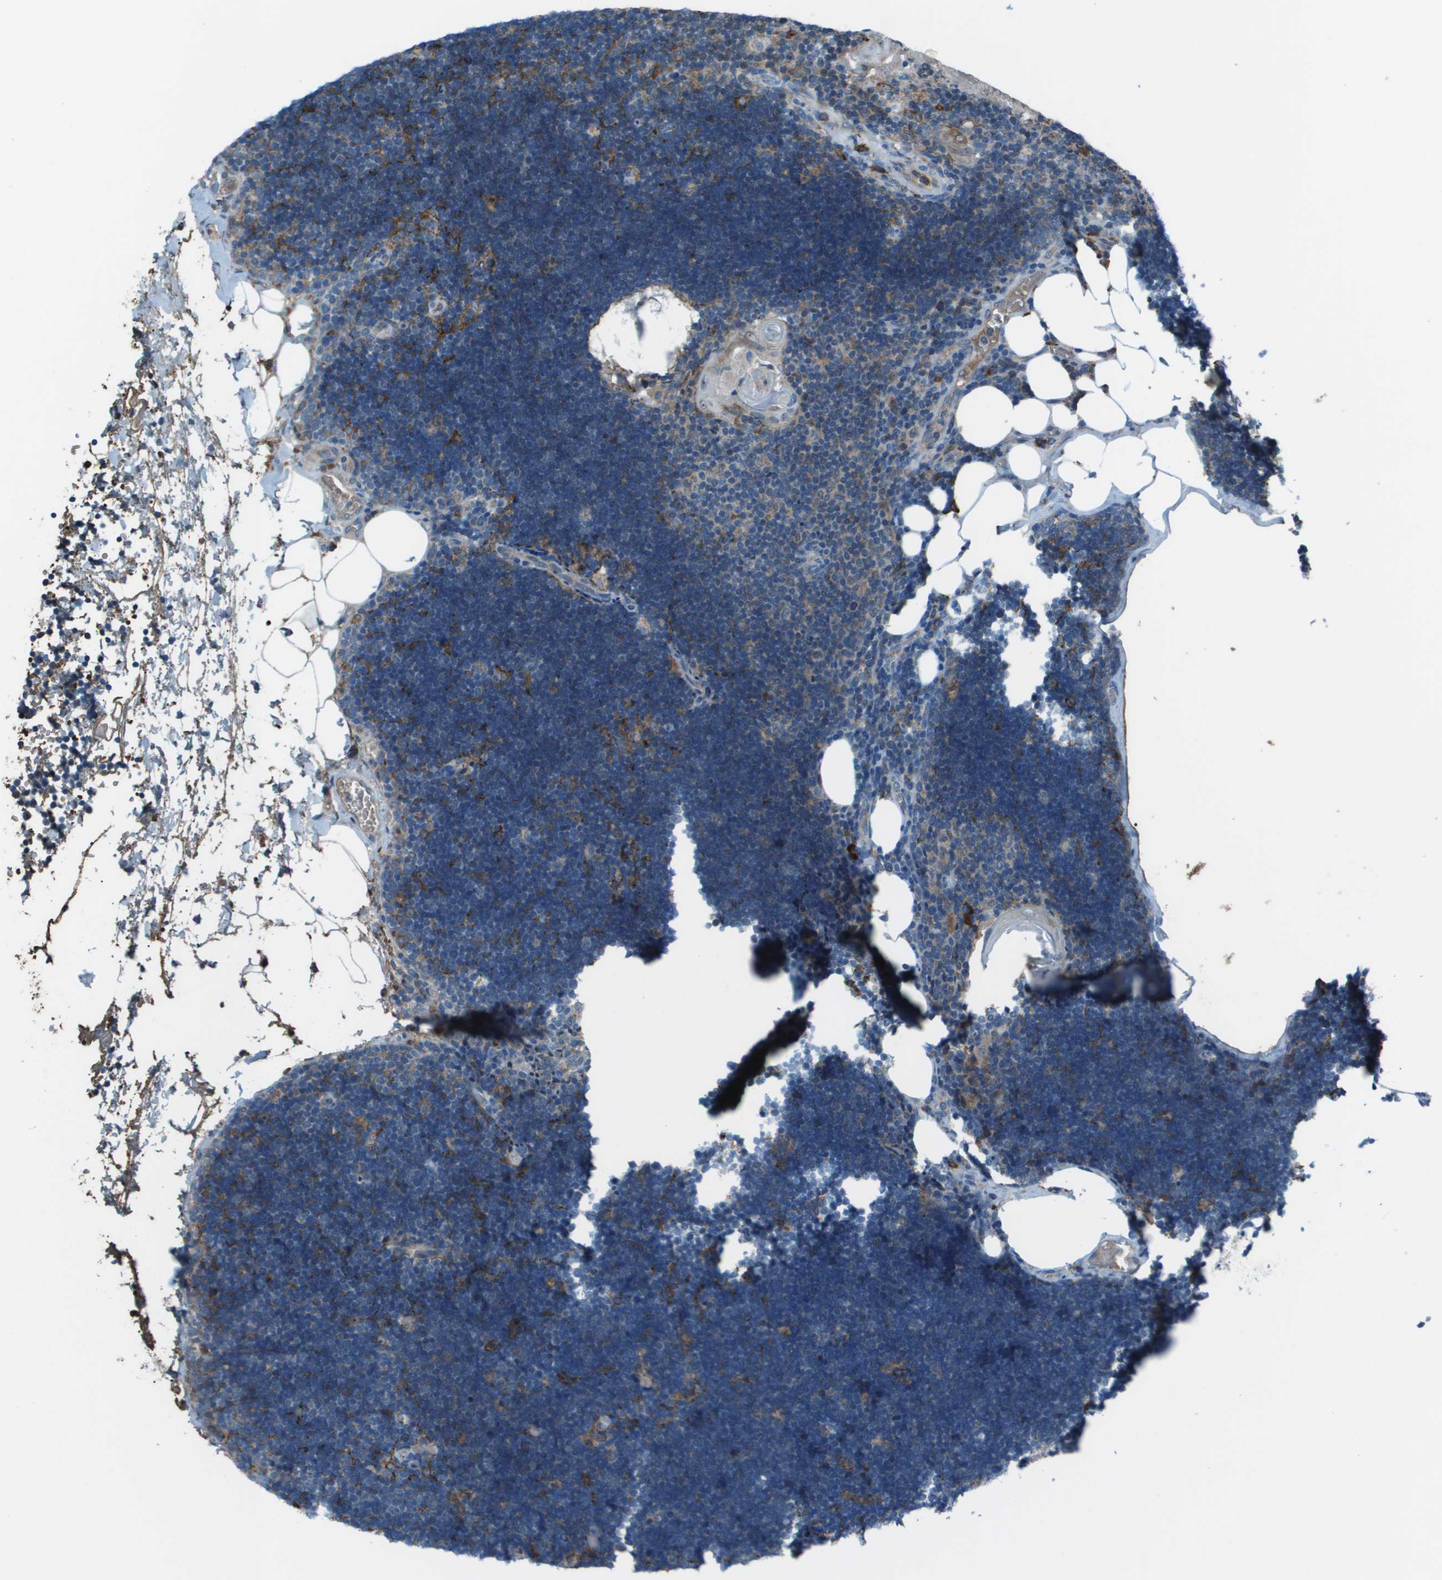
{"staining": {"intensity": "negative", "quantity": "none", "location": "none"}, "tissue": "lymph node", "cell_type": "Germinal center cells", "image_type": "normal", "snomed": [{"axis": "morphology", "description": "Normal tissue, NOS"}, {"axis": "topography", "description": "Lymph node"}], "caption": "DAB immunohistochemical staining of unremarkable lymph node displays no significant positivity in germinal center cells. (DAB (3,3'-diaminobenzidine) immunohistochemistry (IHC) visualized using brightfield microscopy, high magnification).", "gene": "UTS2", "patient": {"sex": "male", "age": 33}}